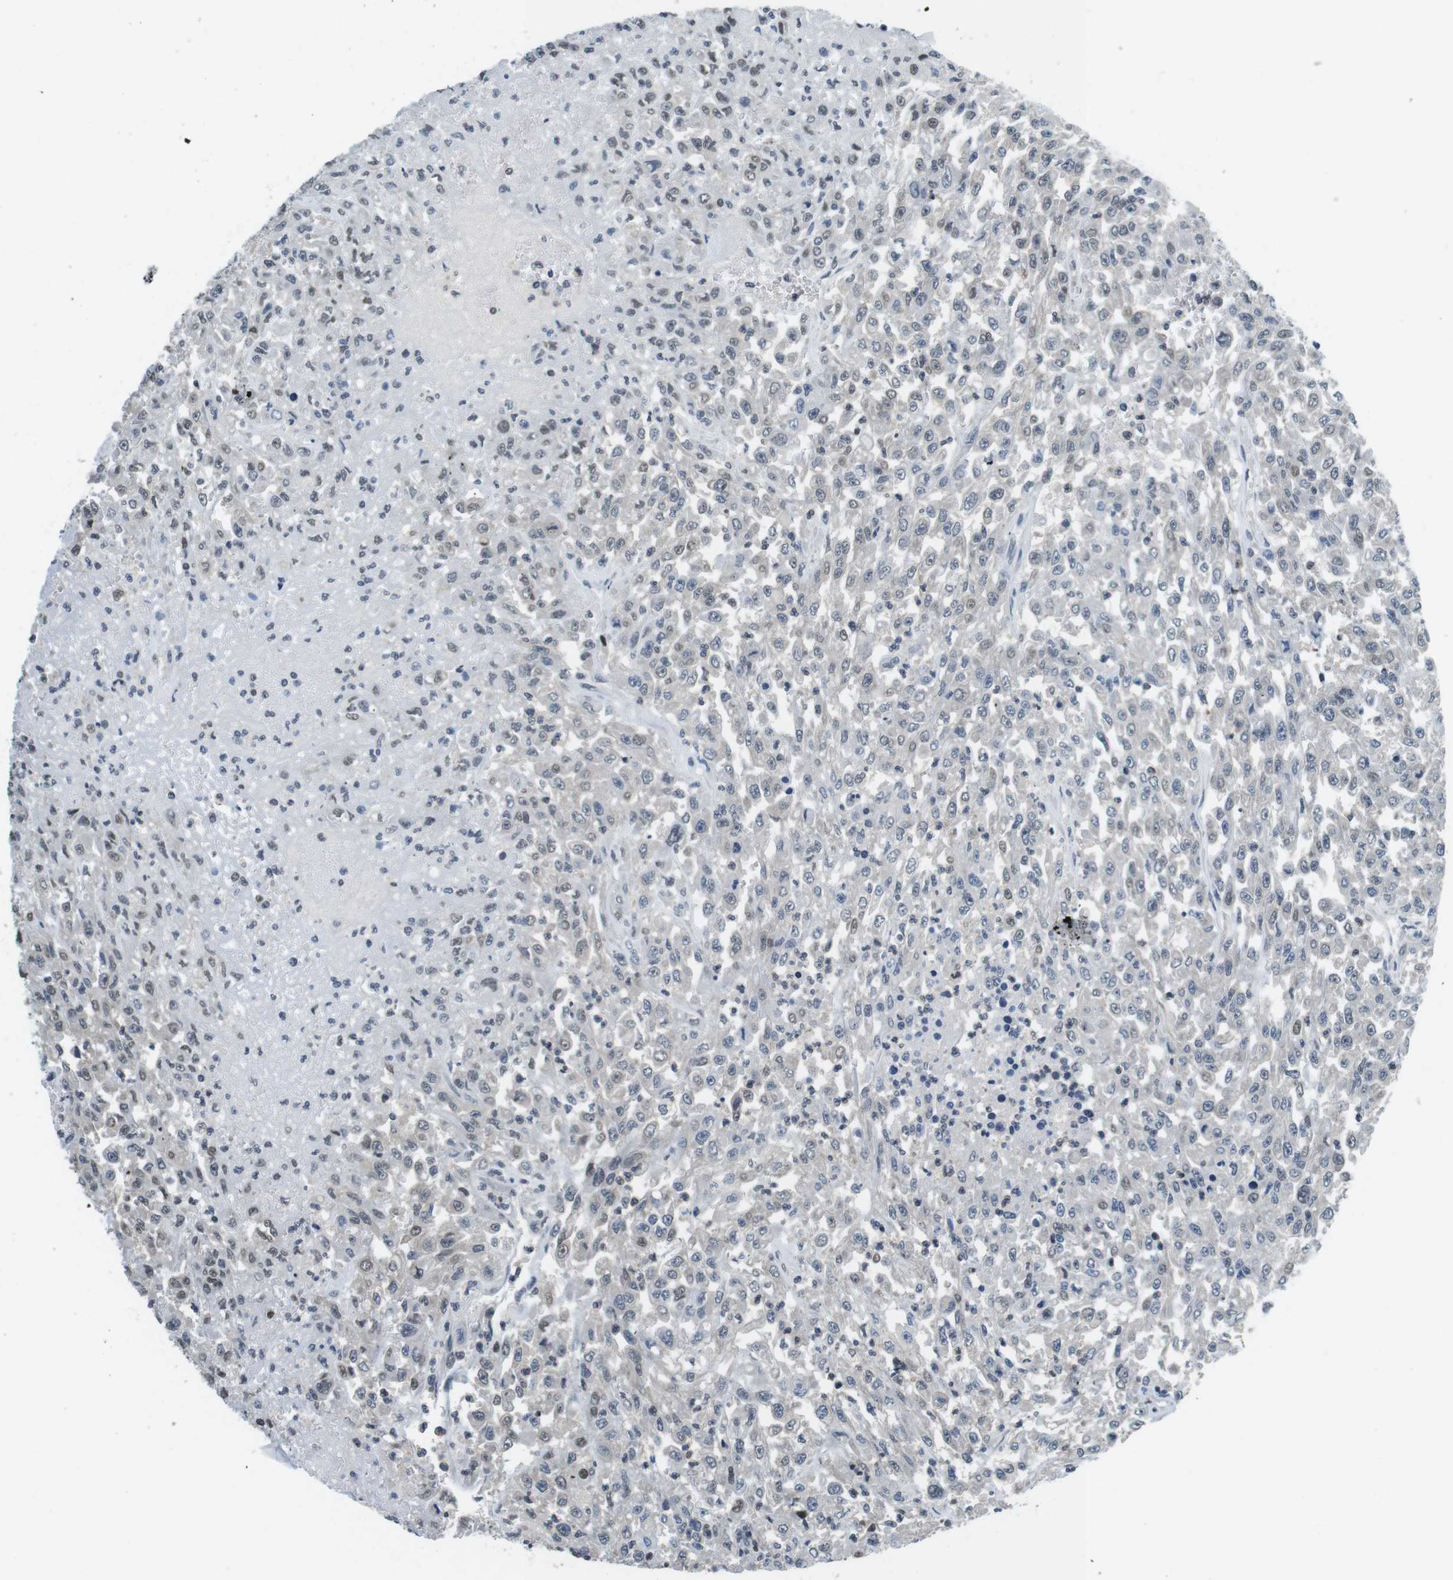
{"staining": {"intensity": "weak", "quantity": "25%-75%", "location": "nuclear"}, "tissue": "urothelial cancer", "cell_type": "Tumor cells", "image_type": "cancer", "snomed": [{"axis": "morphology", "description": "Urothelial carcinoma, High grade"}, {"axis": "topography", "description": "Urinary bladder"}], "caption": "Weak nuclear protein expression is seen in about 25%-75% of tumor cells in urothelial cancer.", "gene": "NEK4", "patient": {"sex": "male", "age": 46}}